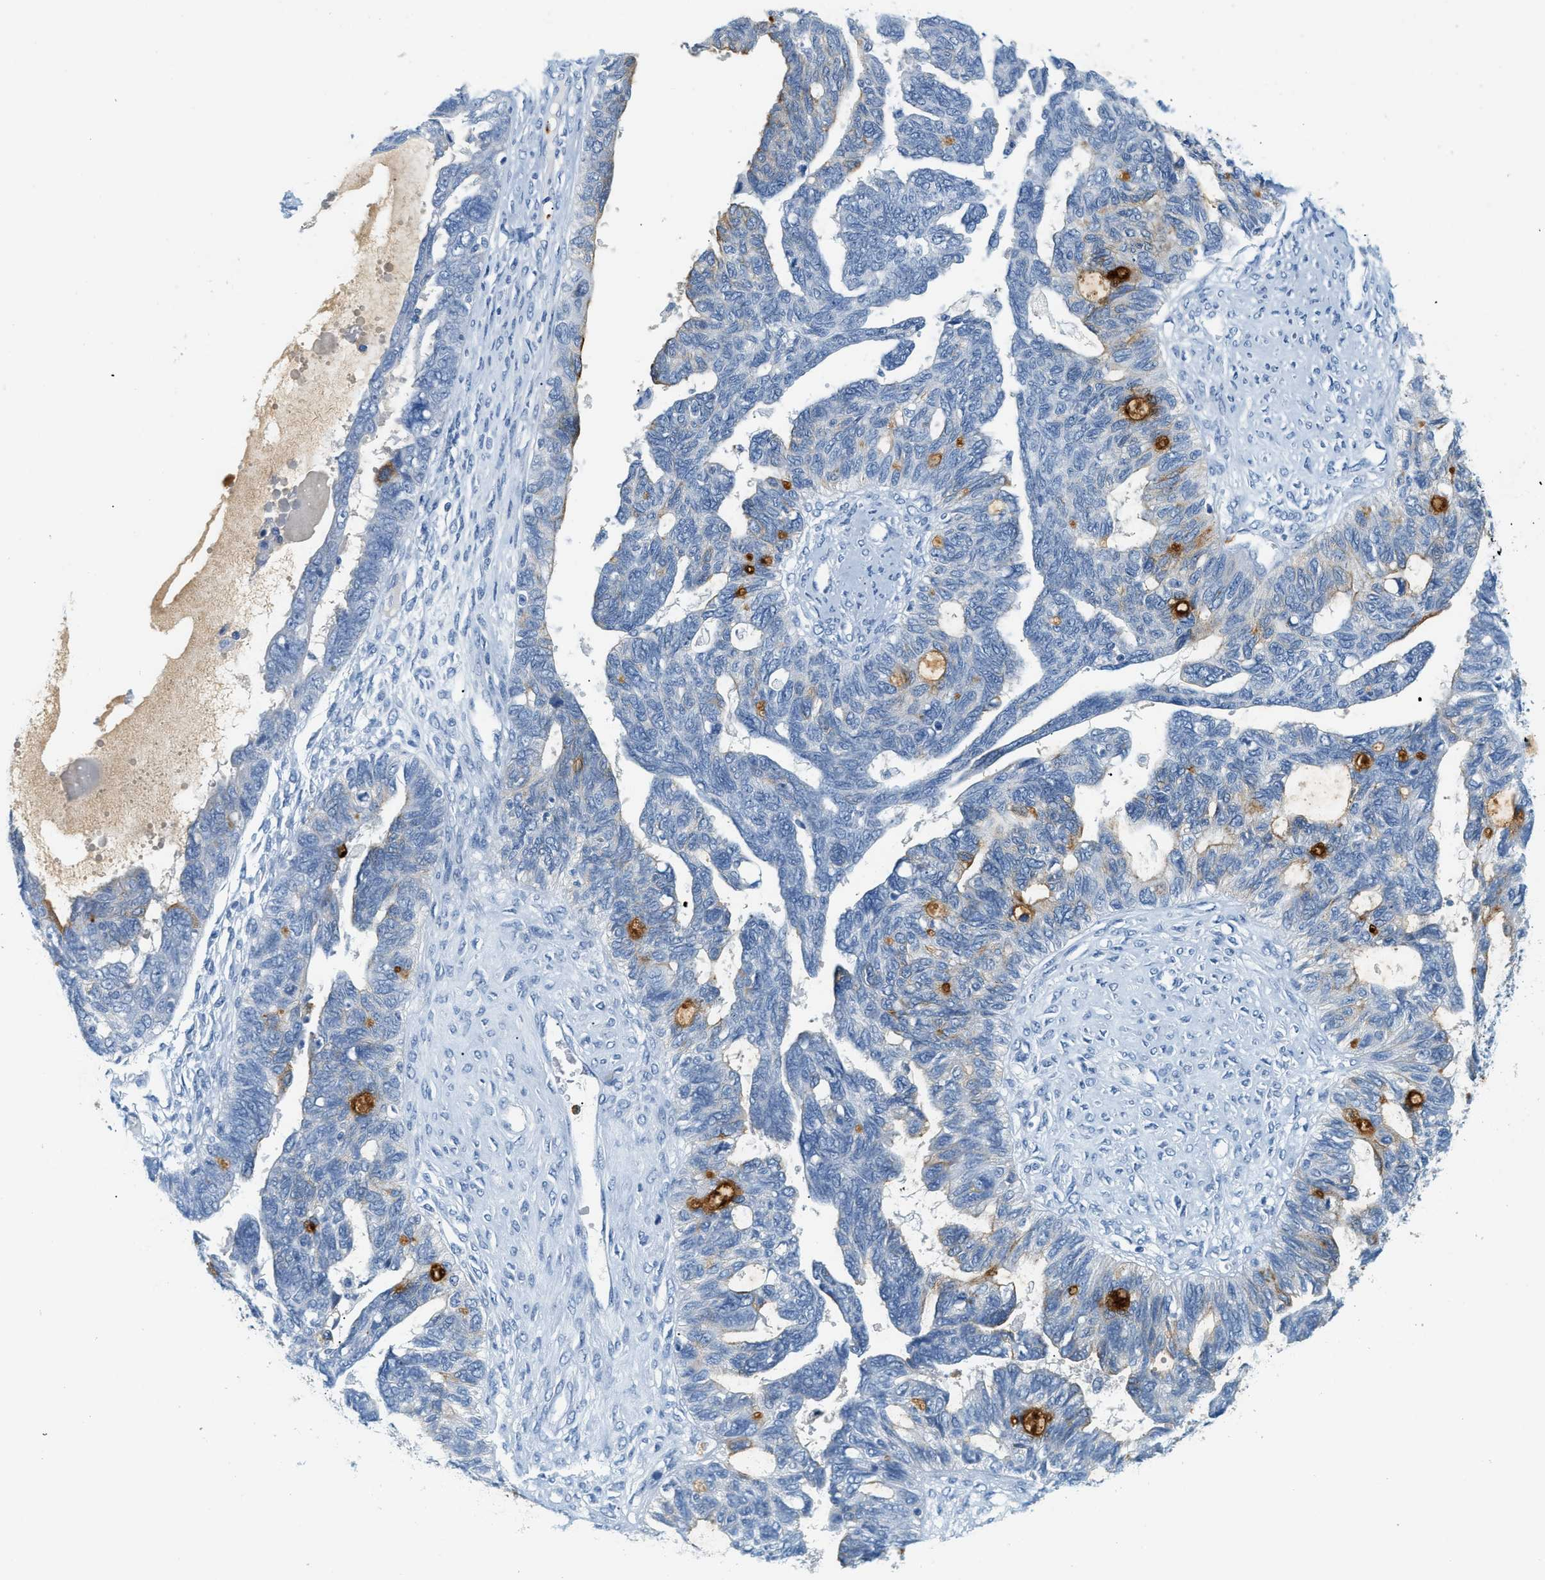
{"staining": {"intensity": "moderate", "quantity": "<25%", "location": "cytoplasmic/membranous"}, "tissue": "ovarian cancer", "cell_type": "Tumor cells", "image_type": "cancer", "snomed": [{"axis": "morphology", "description": "Cystadenocarcinoma, serous, NOS"}, {"axis": "topography", "description": "Ovary"}], "caption": "The photomicrograph demonstrates immunohistochemical staining of ovarian serous cystadenocarcinoma. There is moderate cytoplasmic/membranous positivity is seen in approximately <25% of tumor cells.", "gene": "LCN2", "patient": {"sex": "female", "age": 79}}